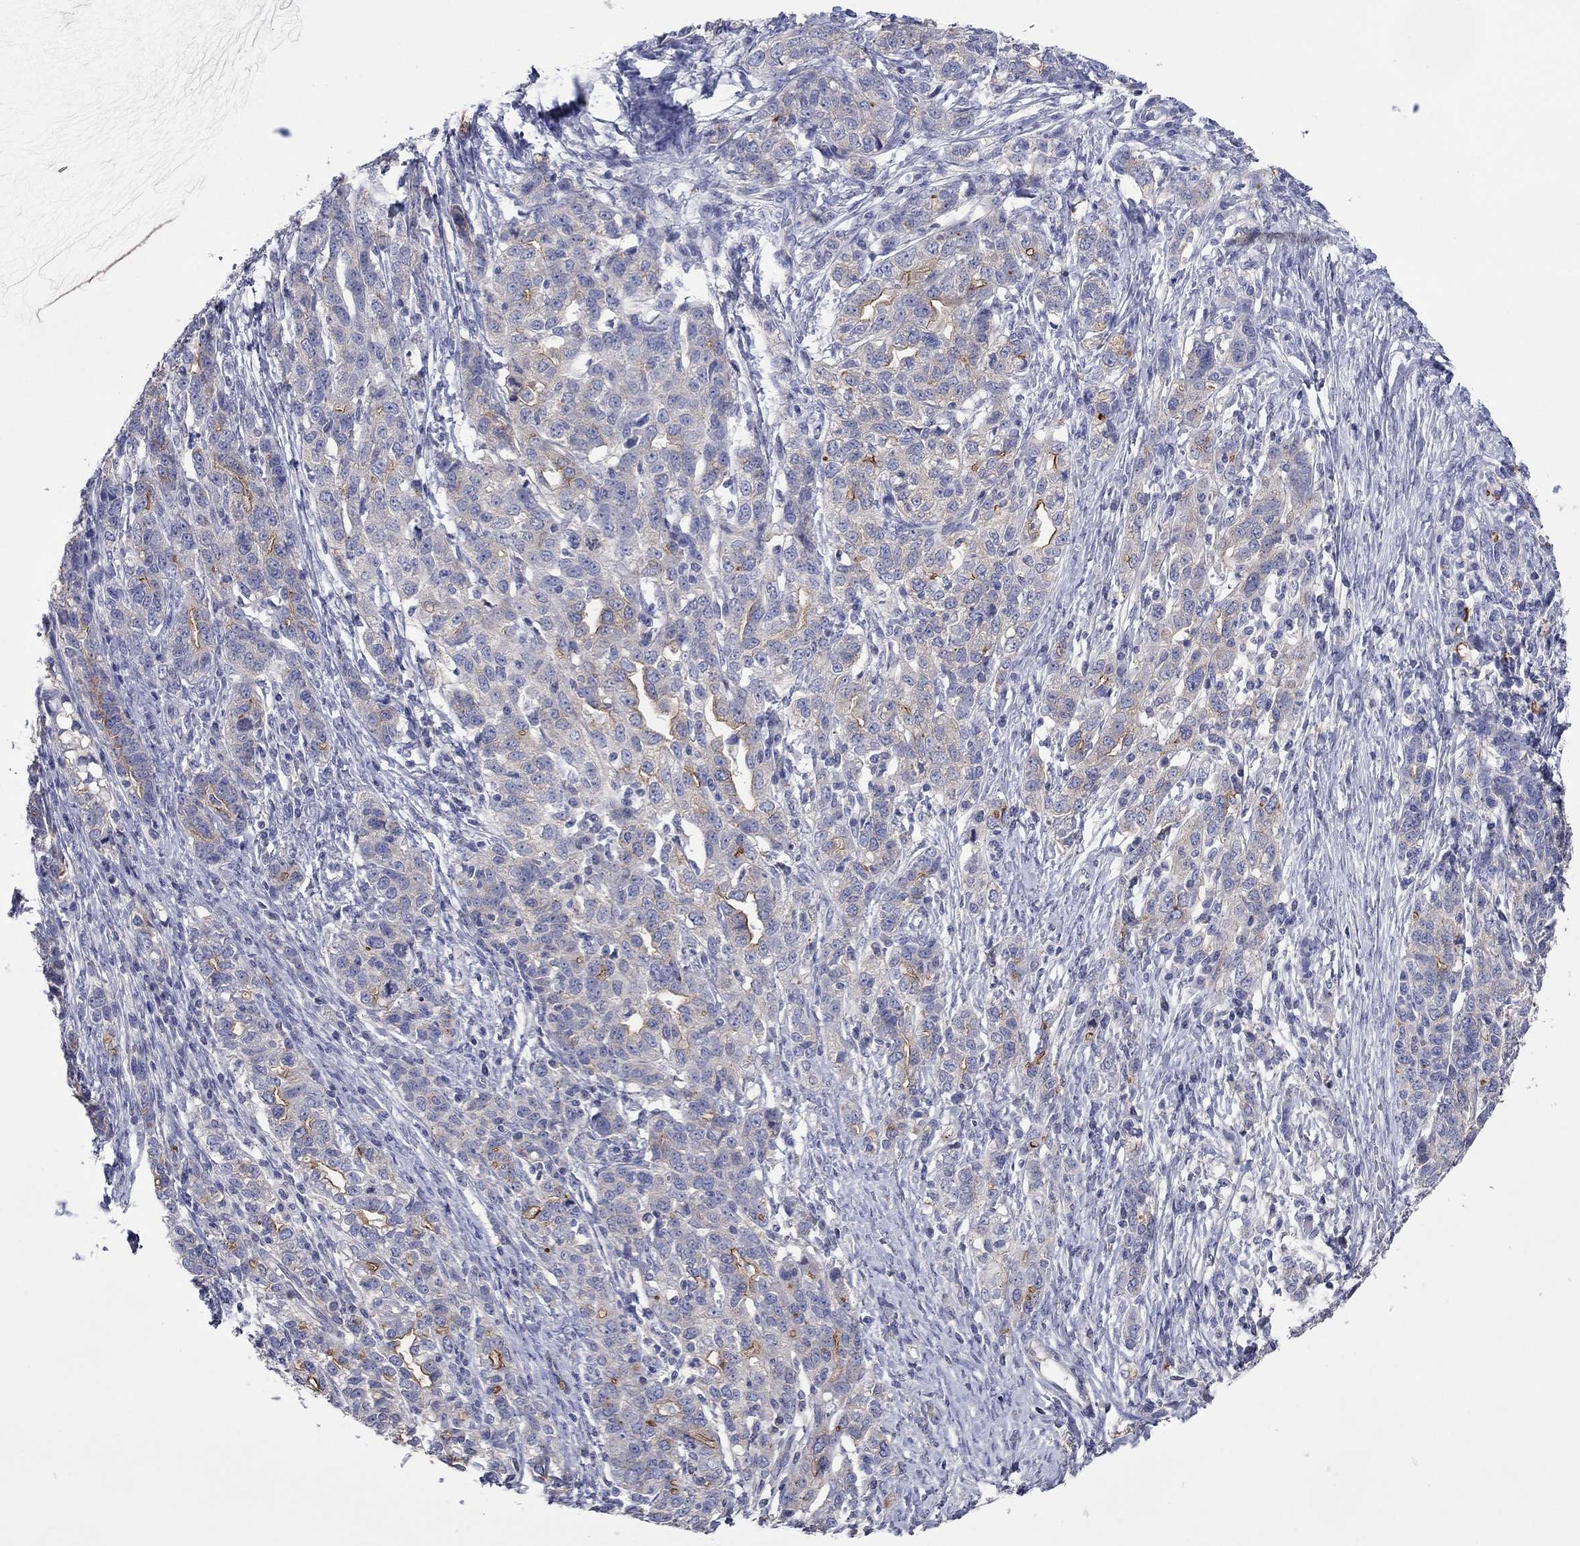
{"staining": {"intensity": "strong", "quantity": "<25%", "location": "cytoplasmic/membranous"}, "tissue": "ovarian cancer", "cell_type": "Tumor cells", "image_type": "cancer", "snomed": [{"axis": "morphology", "description": "Cystadenocarcinoma, serous, NOS"}, {"axis": "topography", "description": "Ovary"}], "caption": "Strong cytoplasmic/membranous staining is present in about <25% of tumor cells in ovarian serous cystadenocarcinoma.", "gene": "TPRN", "patient": {"sex": "female", "age": 71}}